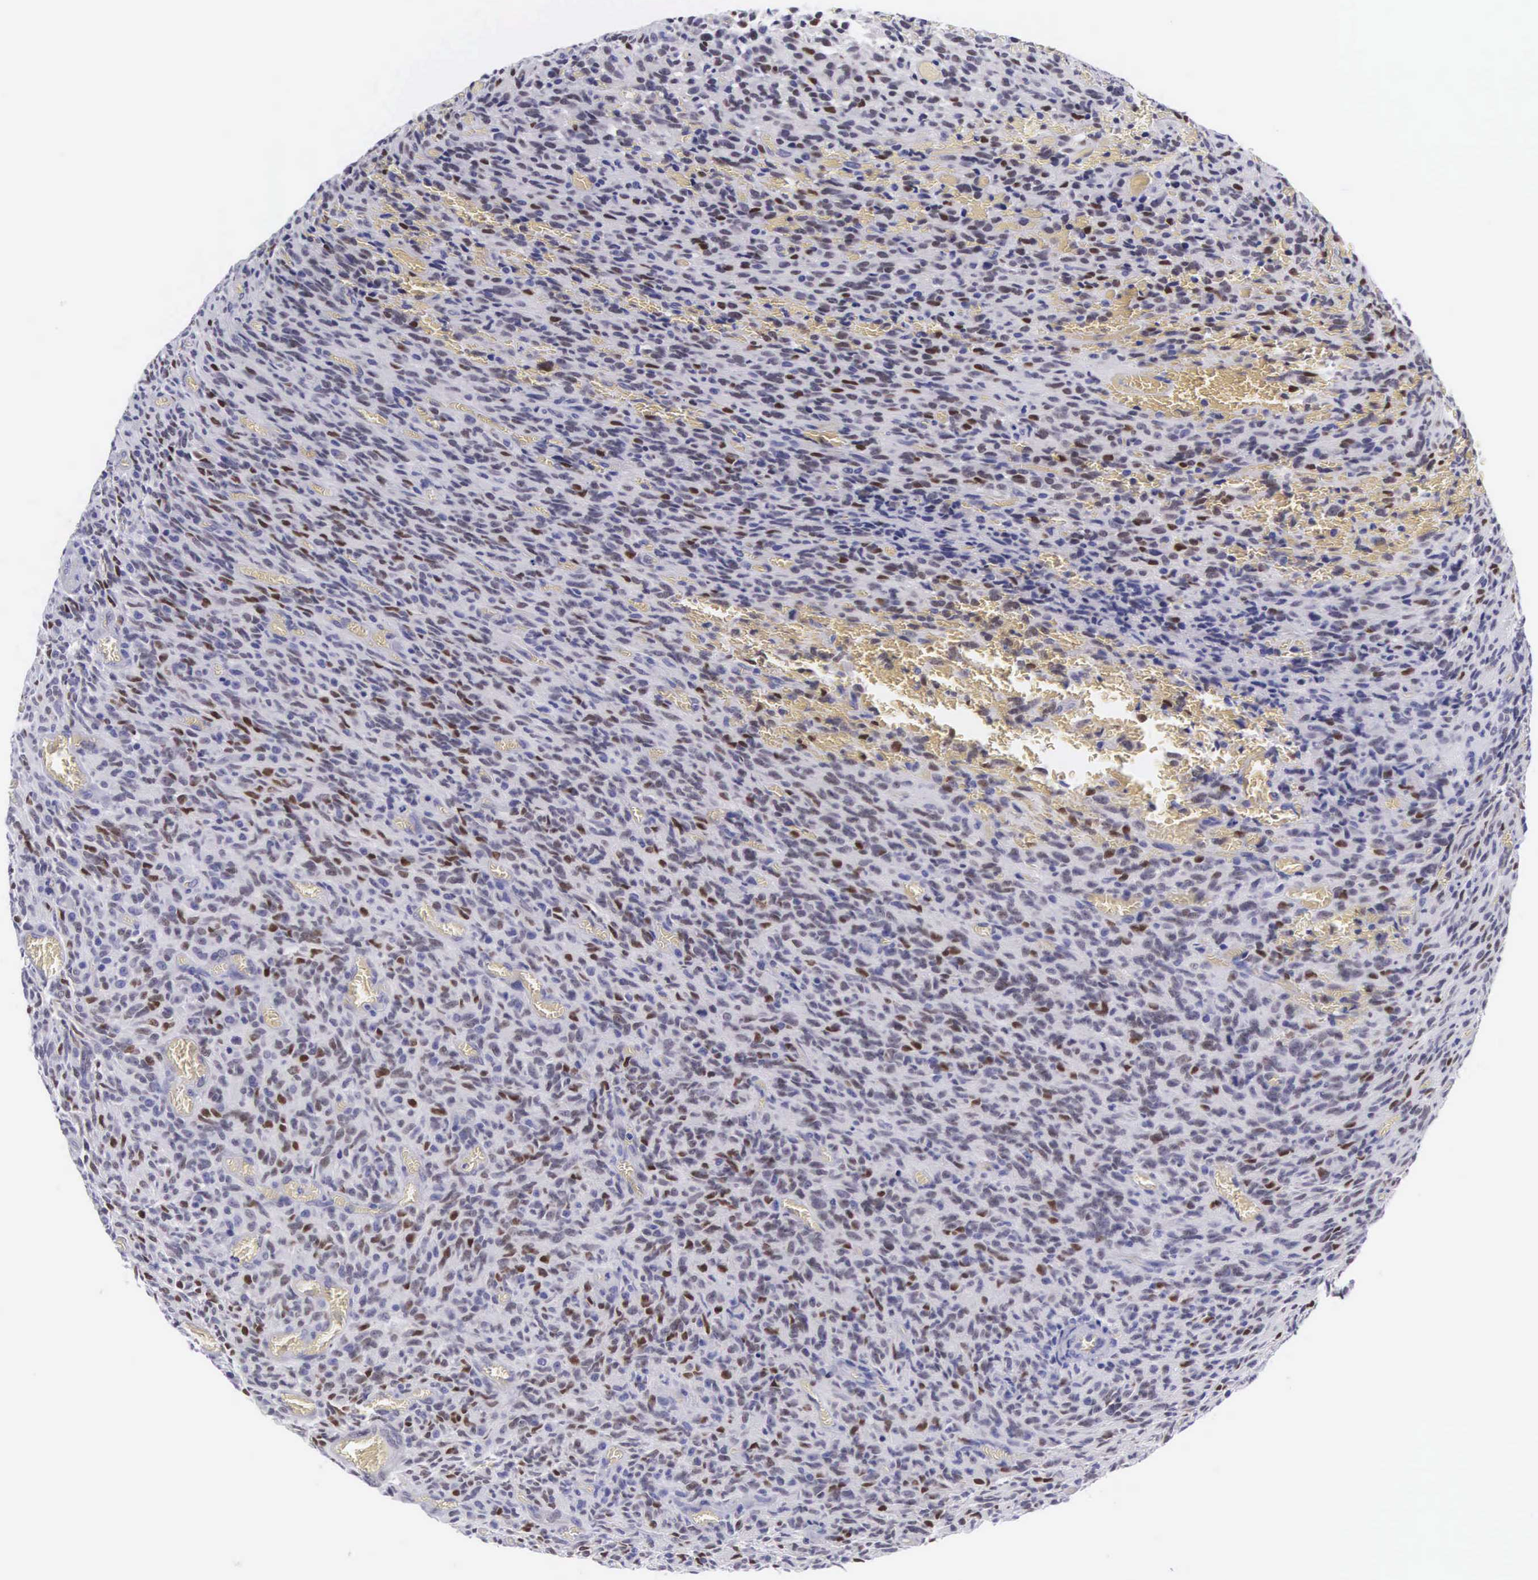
{"staining": {"intensity": "strong", "quantity": "25%-75%", "location": "nuclear"}, "tissue": "glioma", "cell_type": "Tumor cells", "image_type": "cancer", "snomed": [{"axis": "morphology", "description": "Glioma, malignant, High grade"}, {"axis": "topography", "description": "Brain"}], "caption": "IHC image of neoplastic tissue: human malignant glioma (high-grade) stained using immunohistochemistry reveals high levels of strong protein expression localized specifically in the nuclear of tumor cells, appearing as a nuclear brown color.", "gene": "SOX11", "patient": {"sex": "male", "age": 56}}